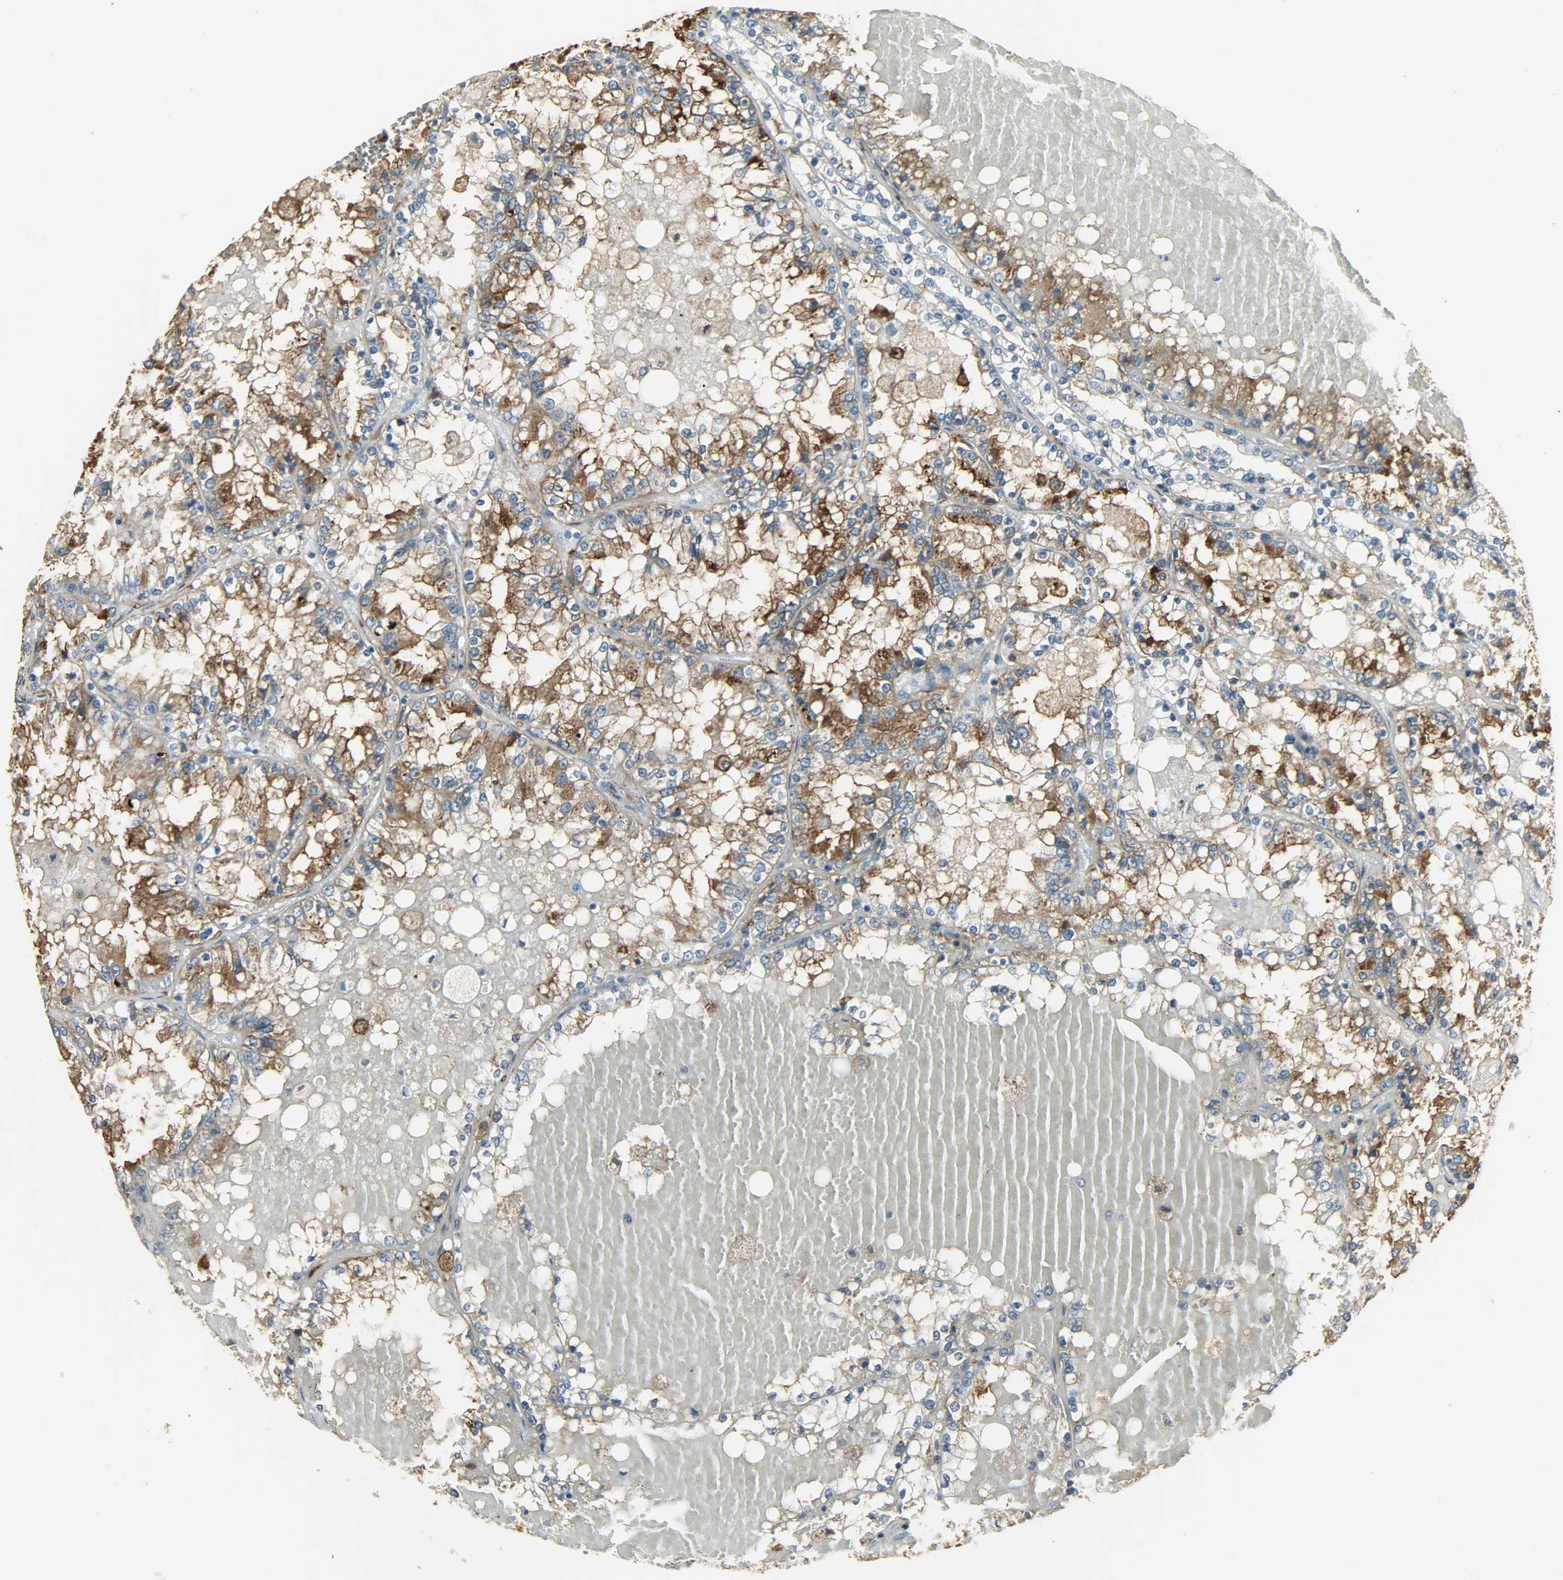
{"staining": {"intensity": "strong", "quantity": ">75%", "location": "cytoplasmic/membranous"}, "tissue": "renal cancer", "cell_type": "Tumor cells", "image_type": "cancer", "snomed": [{"axis": "morphology", "description": "Adenocarcinoma, NOS"}, {"axis": "topography", "description": "Kidney"}], "caption": "Renal cancer stained with a brown dye displays strong cytoplasmic/membranous positive expression in approximately >75% of tumor cells.", "gene": "ENPEP", "patient": {"sex": "female", "age": 56}}